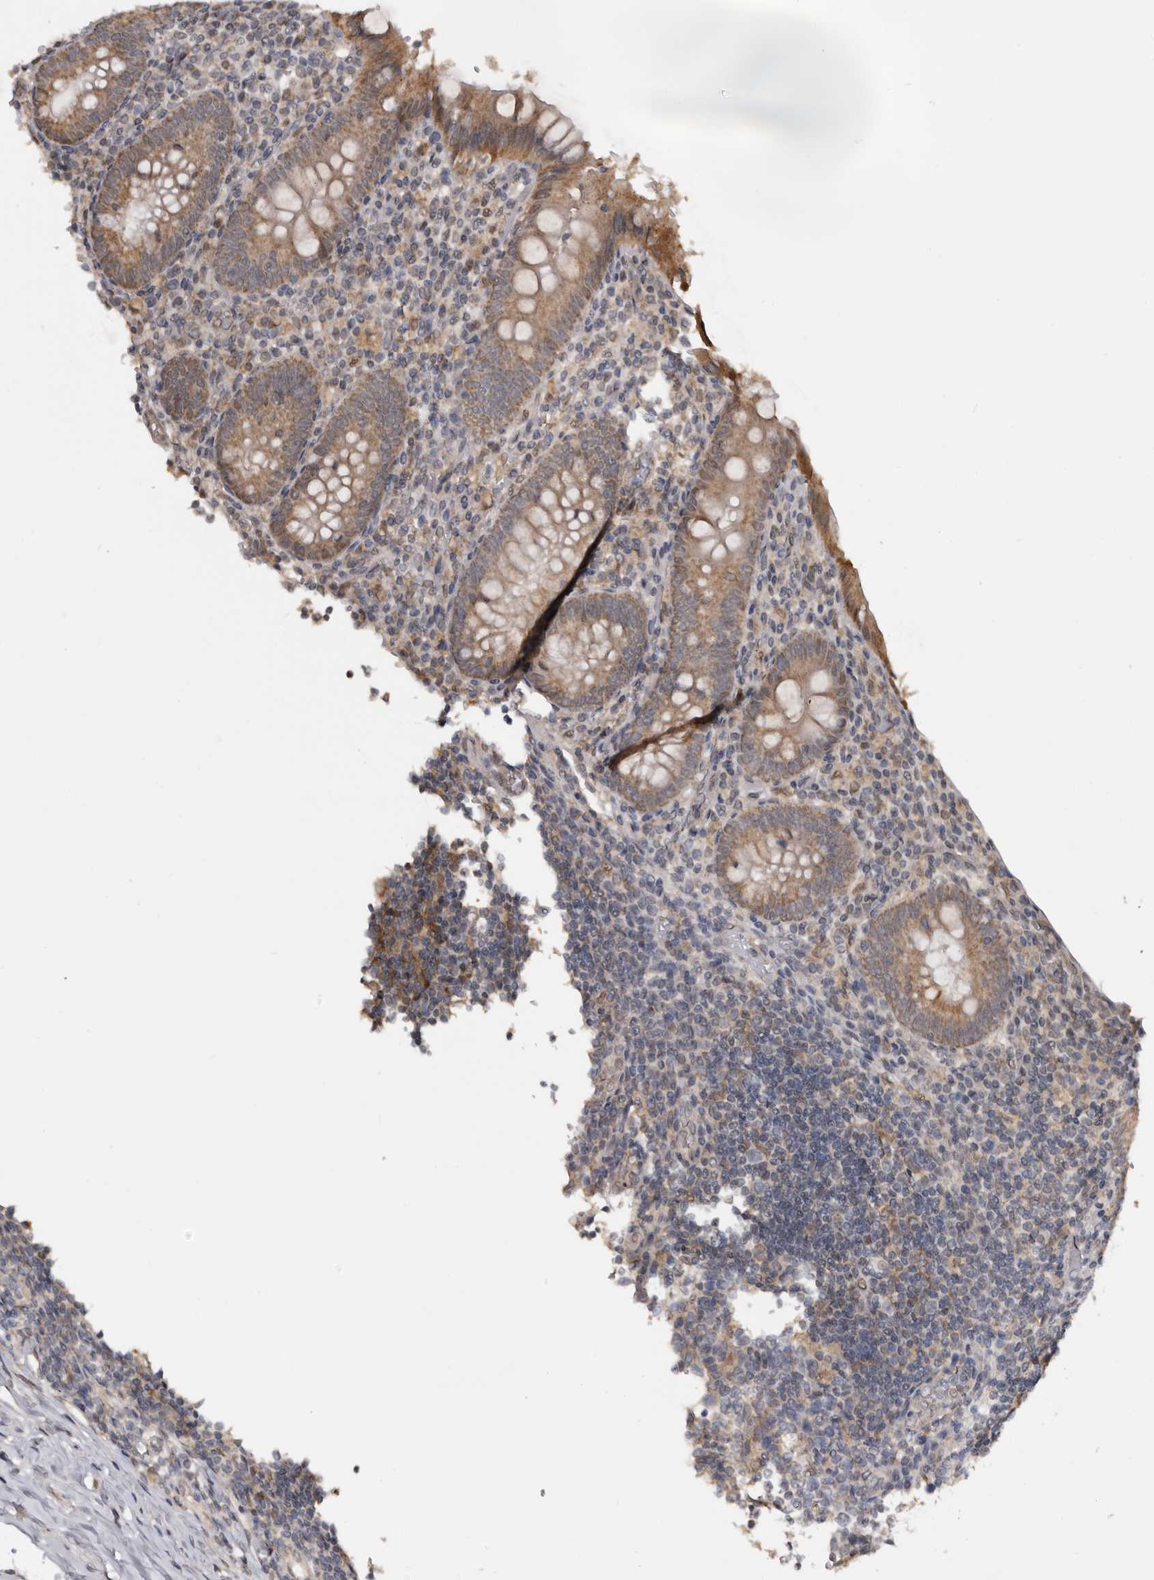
{"staining": {"intensity": "moderate", "quantity": ">75%", "location": "cytoplasmic/membranous"}, "tissue": "appendix", "cell_type": "Glandular cells", "image_type": "normal", "snomed": [{"axis": "morphology", "description": "Normal tissue, NOS"}, {"axis": "topography", "description": "Appendix"}], "caption": "Glandular cells reveal medium levels of moderate cytoplasmic/membranous positivity in about >75% of cells in unremarkable appendix.", "gene": "MOGAT2", "patient": {"sex": "female", "age": 17}}